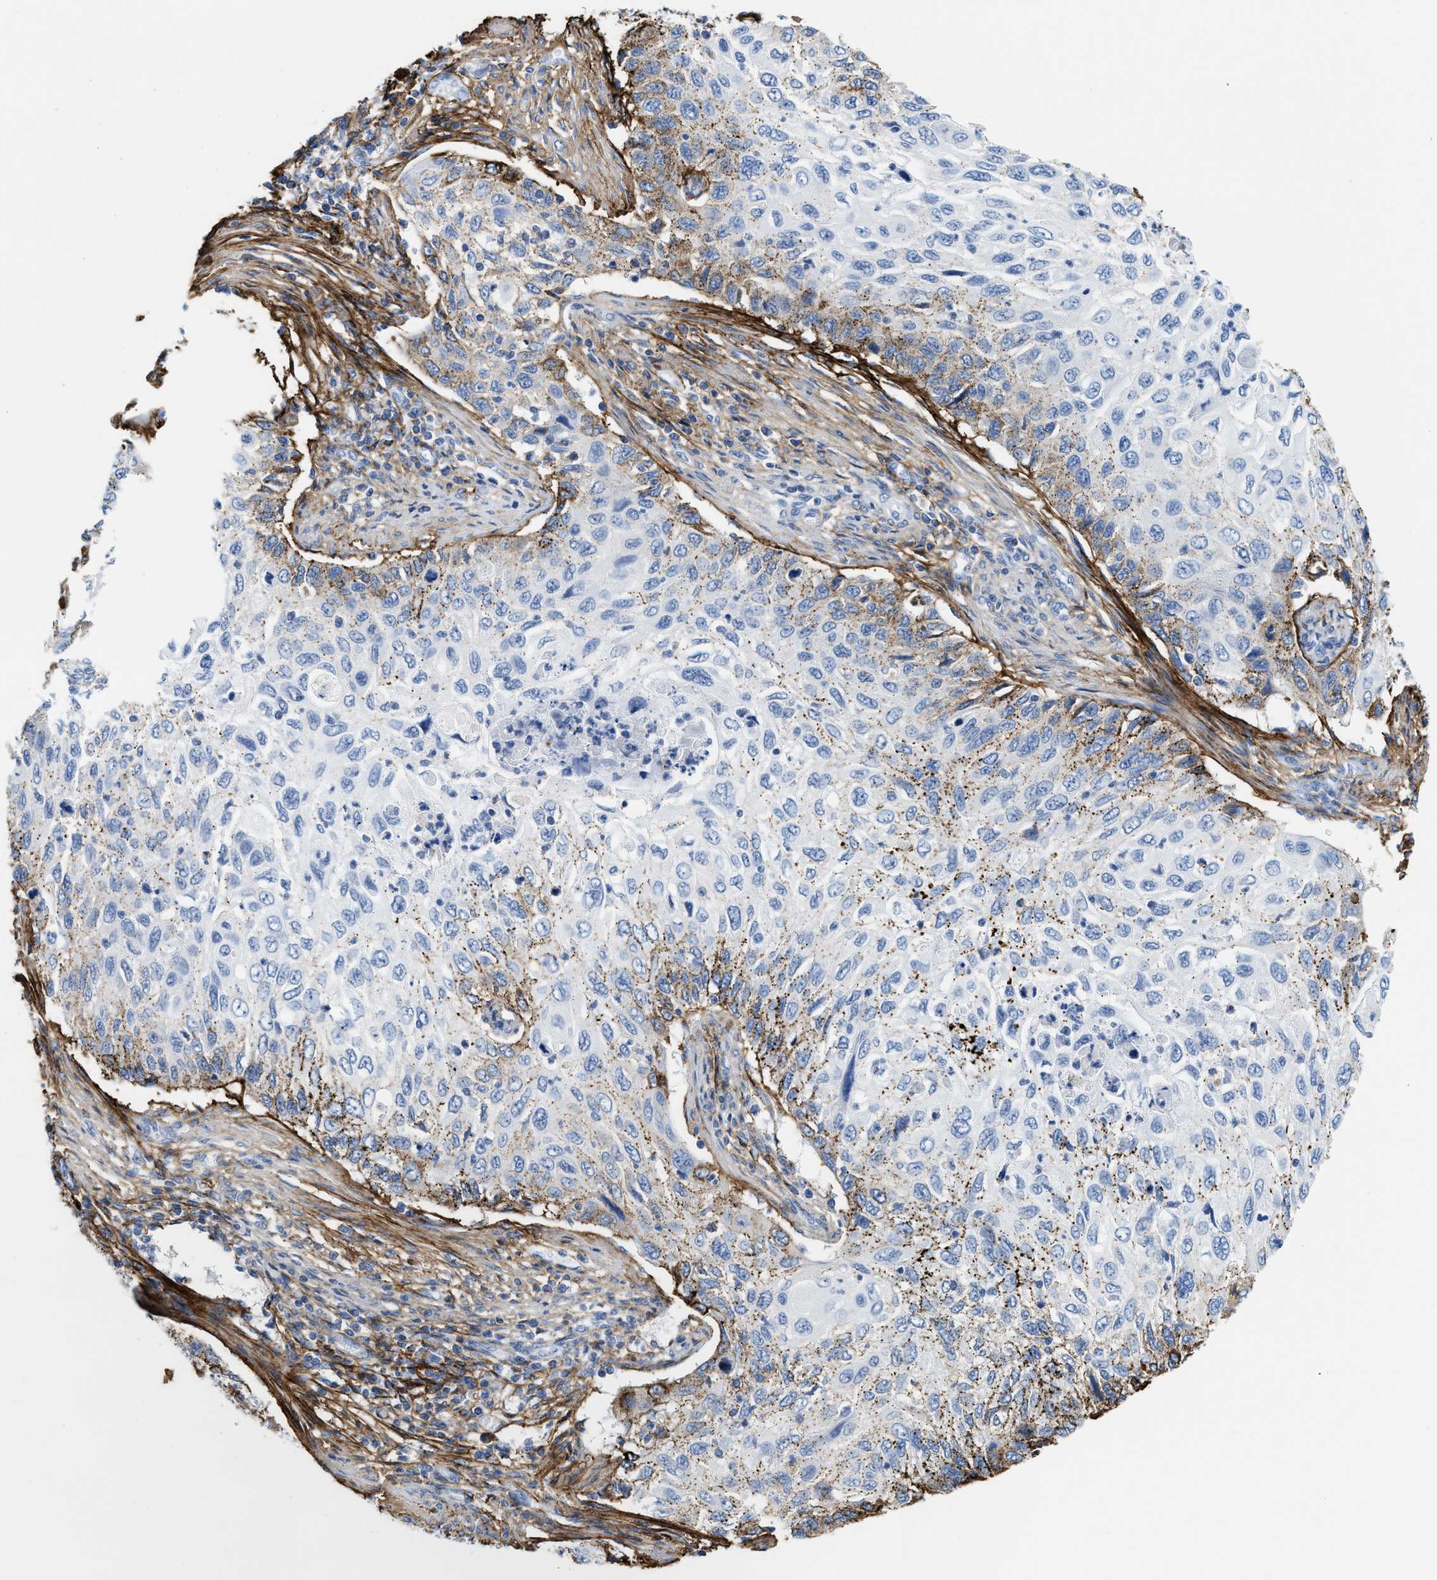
{"staining": {"intensity": "moderate", "quantity": "<25%", "location": "cytoplasmic/membranous"}, "tissue": "cervical cancer", "cell_type": "Tumor cells", "image_type": "cancer", "snomed": [{"axis": "morphology", "description": "Squamous cell carcinoma, NOS"}, {"axis": "topography", "description": "Cervix"}], "caption": "Tumor cells exhibit moderate cytoplasmic/membranous staining in approximately <25% of cells in squamous cell carcinoma (cervical).", "gene": "TNR", "patient": {"sex": "female", "age": 70}}